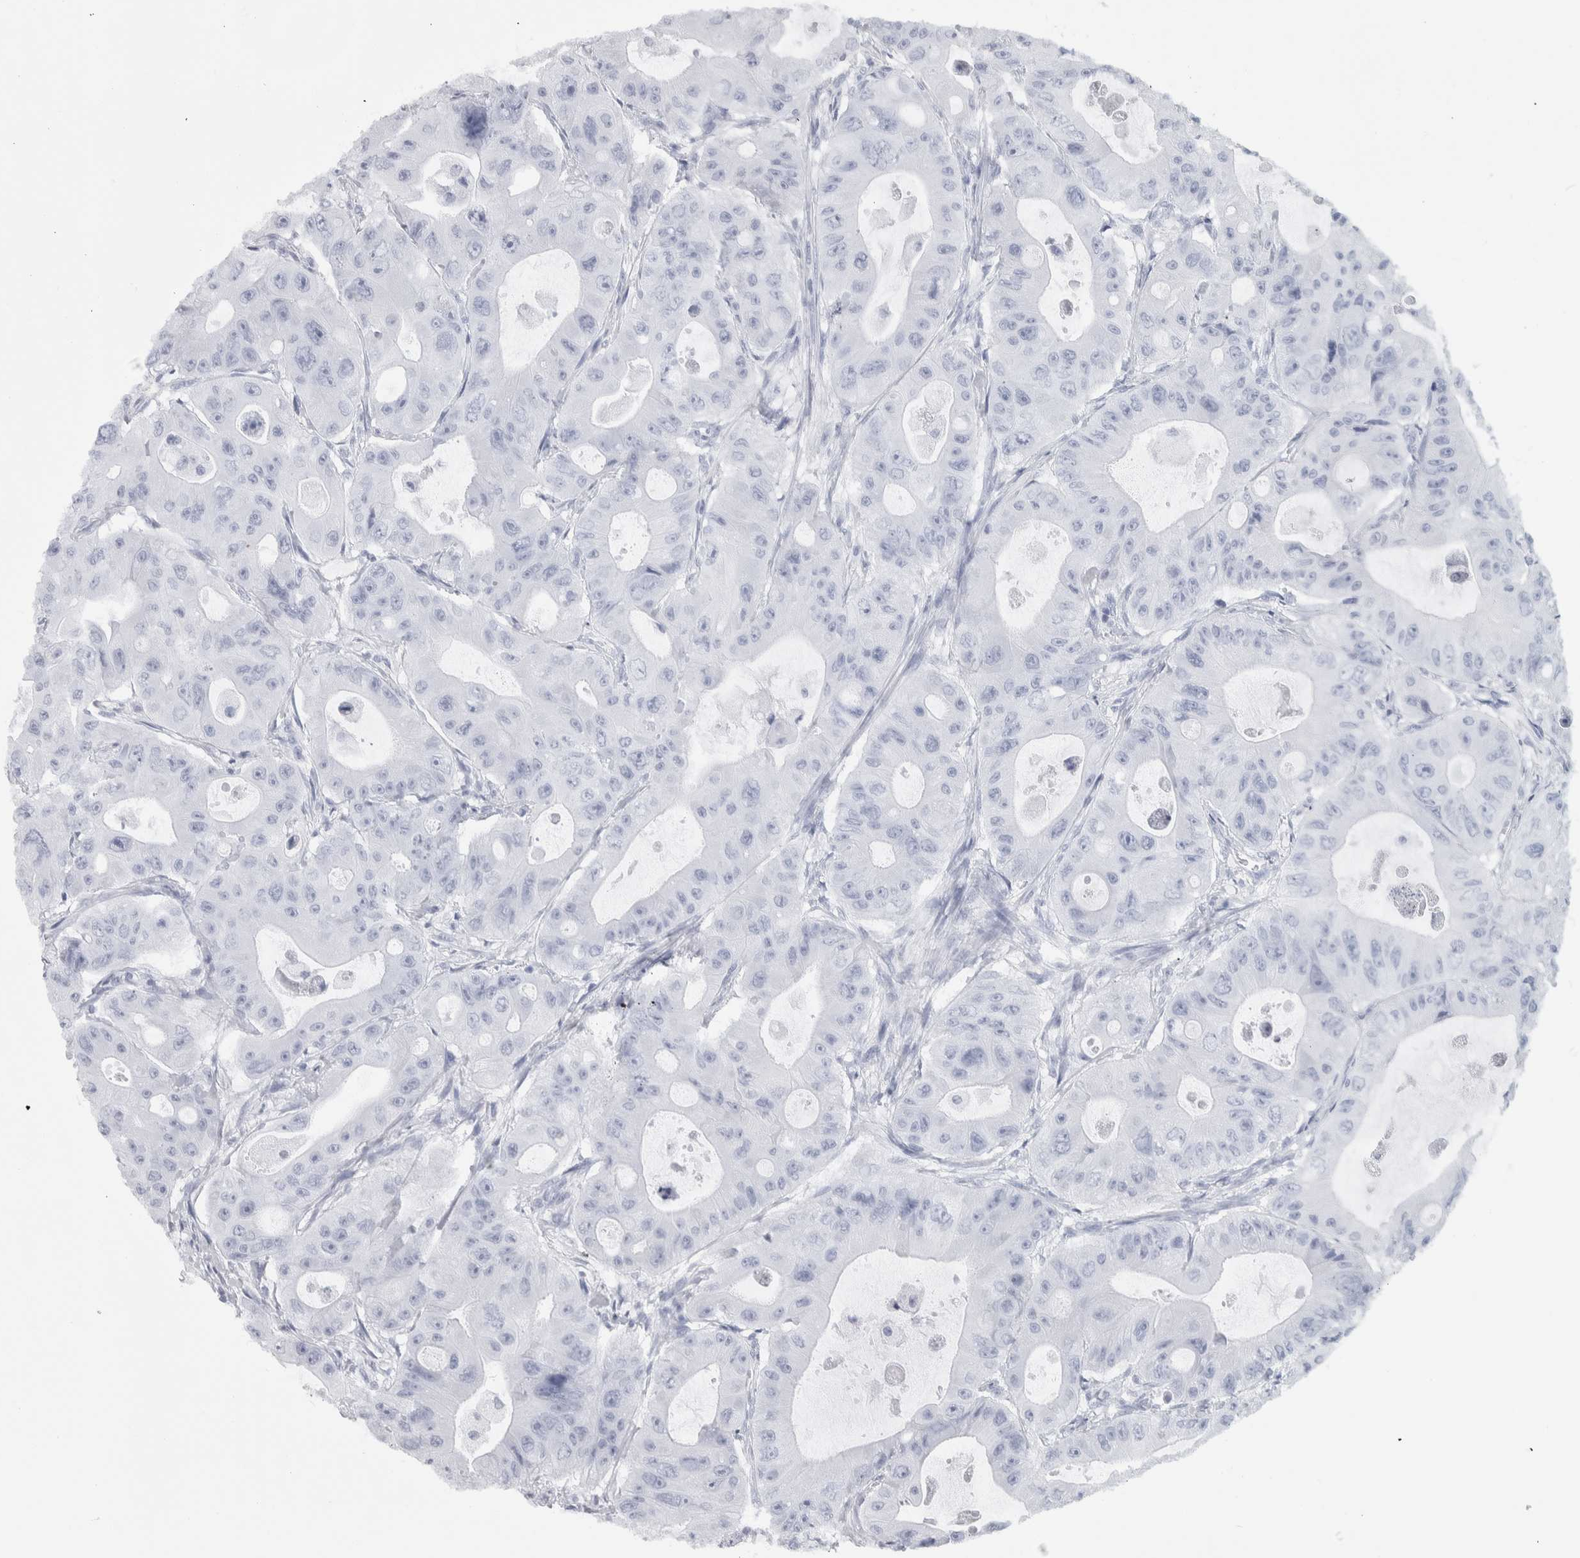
{"staining": {"intensity": "negative", "quantity": "none", "location": "none"}, "tissue": "colorectal cancer", "cell_type": "Tumor cells", "image_type": "cancer", "snomed": [{"axis": "morphology", "description": "Adenocarcinoma, NOS"}, {"axis": "topography", "description": "Colon"}], "caption": "Tumor cells are negative for brown protein staining in colorectal cancer.", "gene": "ZNF862", "patient": {"sex": "female", "age": 46}}